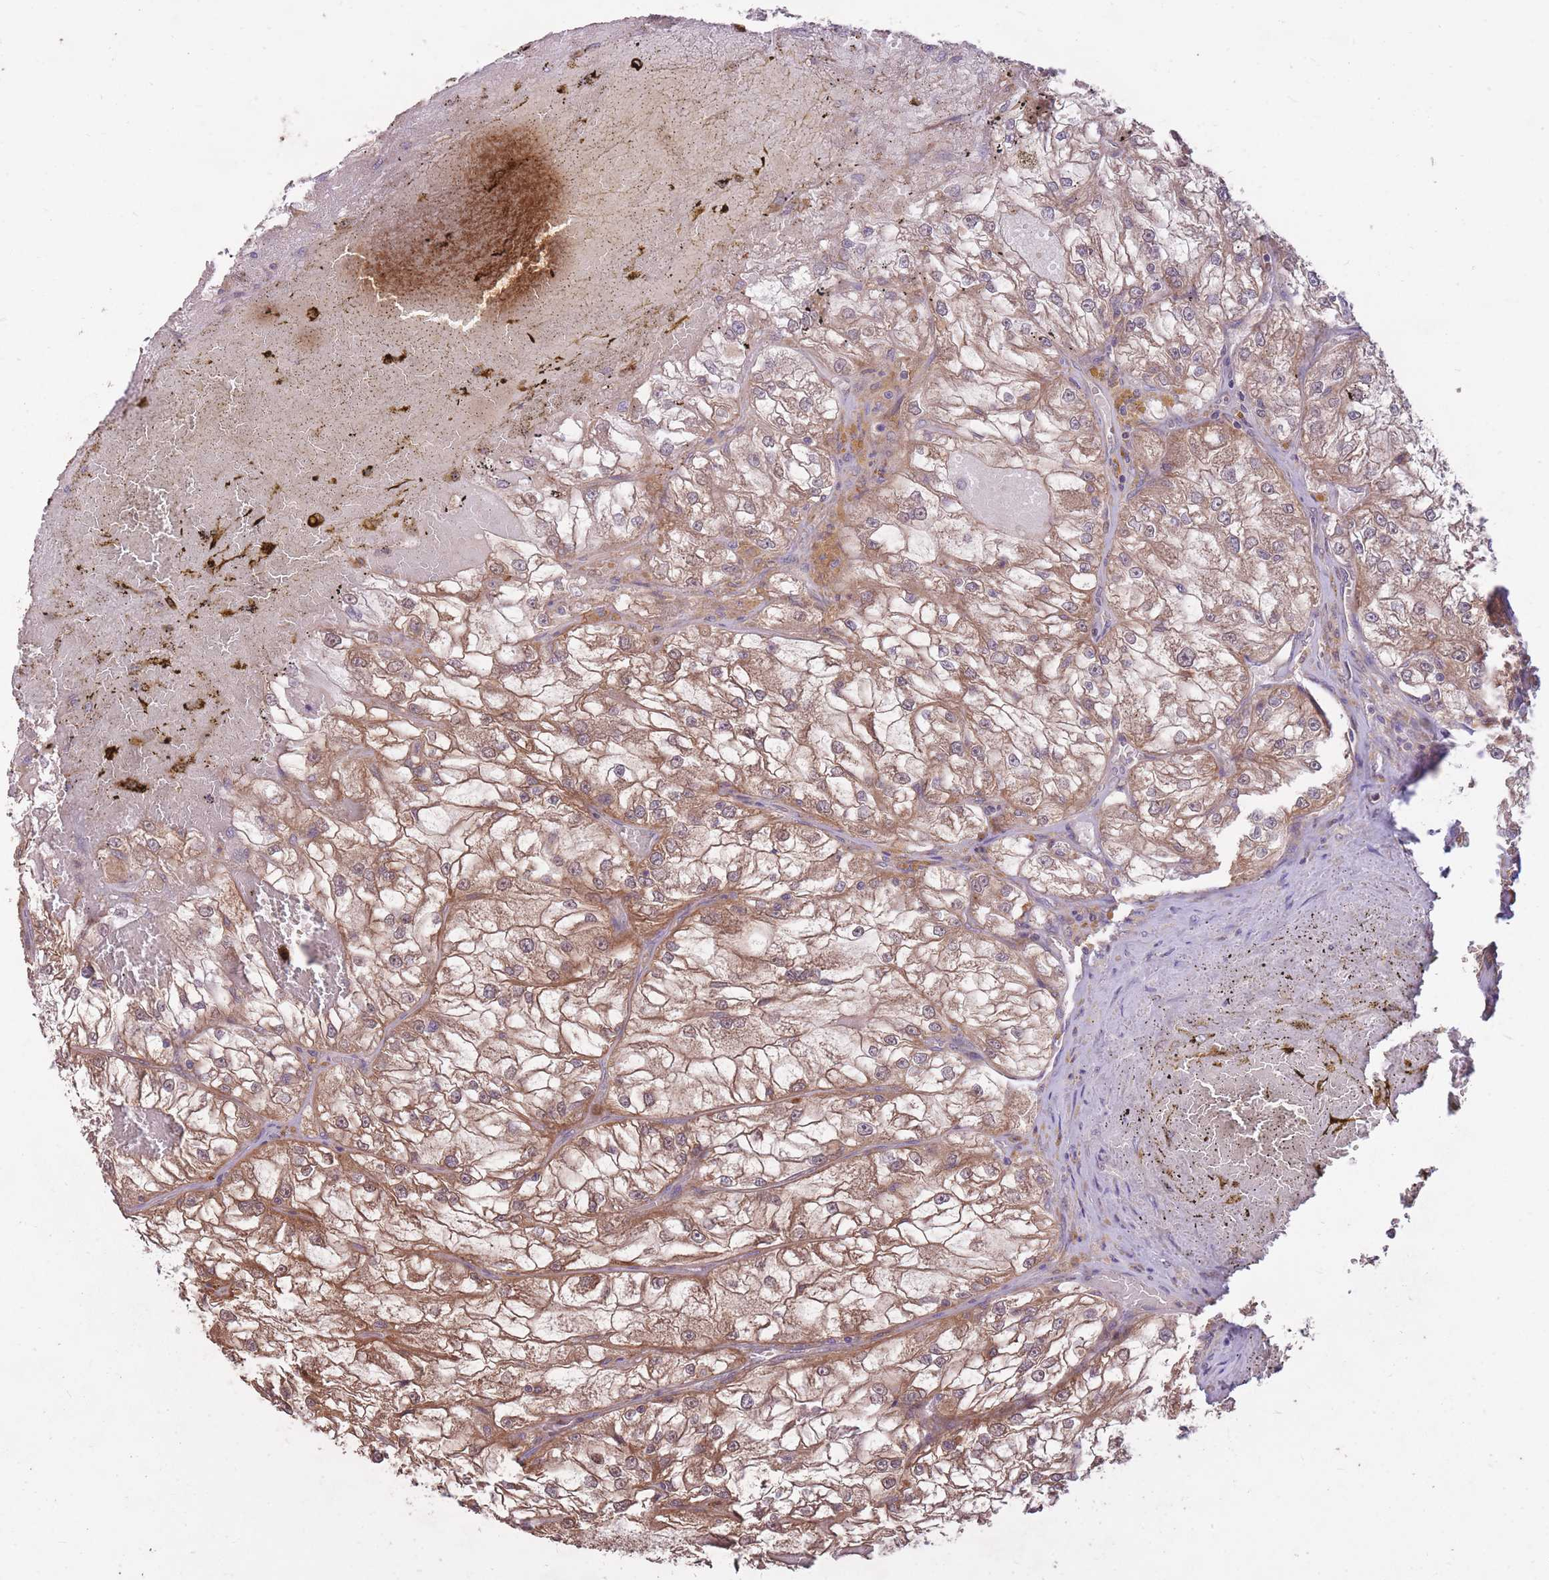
{"staining": {"intensity": "moderate", "quantity": ">75%", "location": "cytoplasmic/membranous"}, "tissue": "renal cancer", "cell_type": "Tumor cells", "image_type": "cancer", "snomed": [{"axis": "morphology", "description": "Adenocarcinoma, NOS"}, {"axis": "topography", "description": "Kidney"}], "caption": "Immunohistochemical staining of renal cancer displays moderate cytoplasmic/membranous protein staining in approximately >75% of tumor cells.", "gene": "IGF2BP2", "patient": {"sex": "female", "age": 72}}